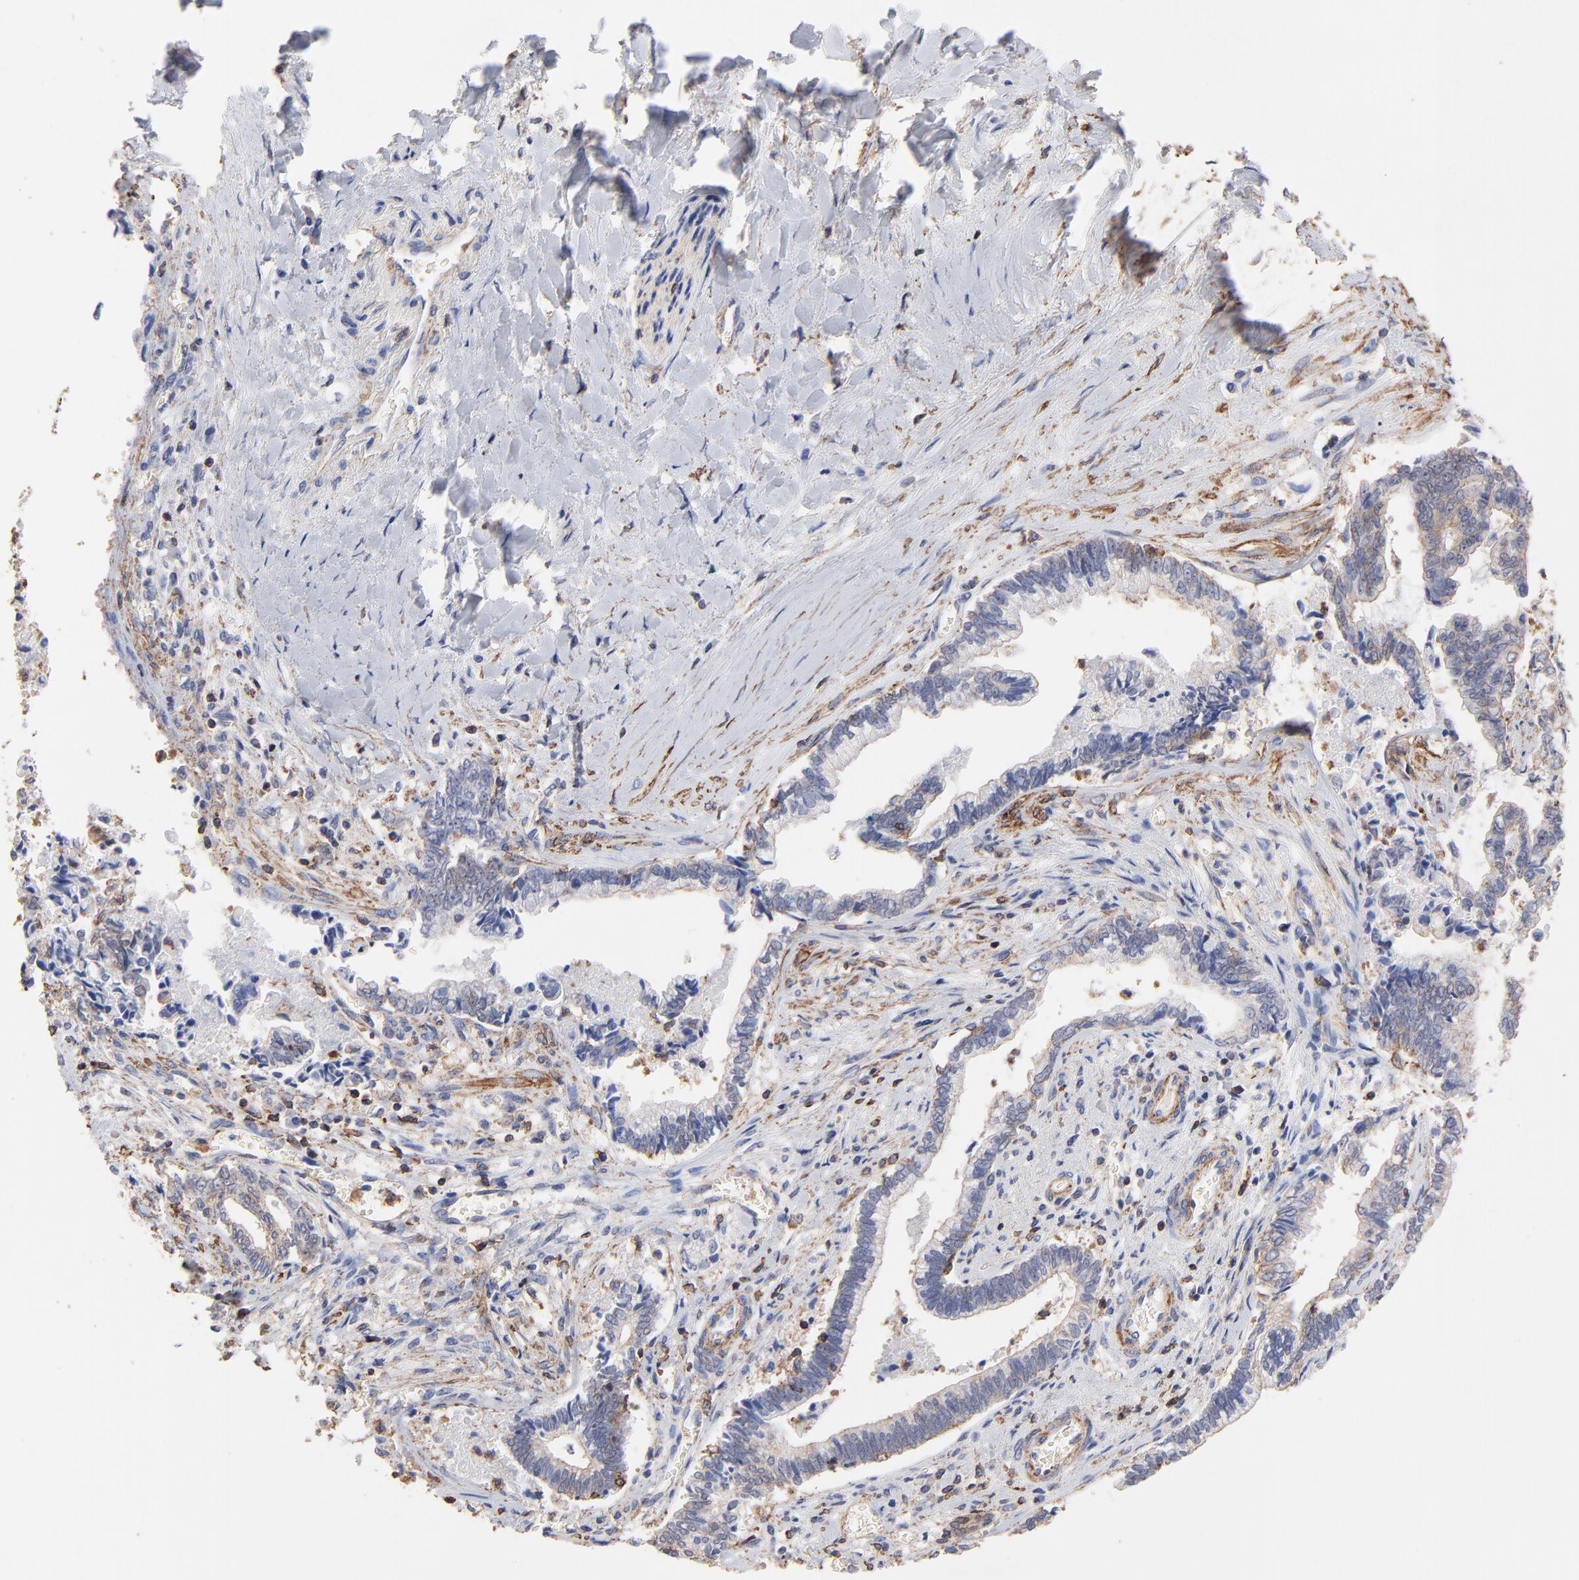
{"staining": {"intensity": "weak", "quantity": ">75%", "location": "cytoplasmic/membranous,nuclear"}, "tissue": "liver cancer", "cell_type": "Tumor cells", "image_type": "cancer", "snomed": [{"axis": "morphology", "description": "Cholangiocarcinoma"}, {"axis": "topography", "description": "Liver"}], "caption": "This histopathology image shows immunohistochemistry (IHC) staining of human liver cholangiocarcinoma, with low weak cytoplasmic/membranous and nuclear staining in approximately >75% of tumor cells.", "gene": "ASL", "patient": {"sex": "male", "age": 57}}